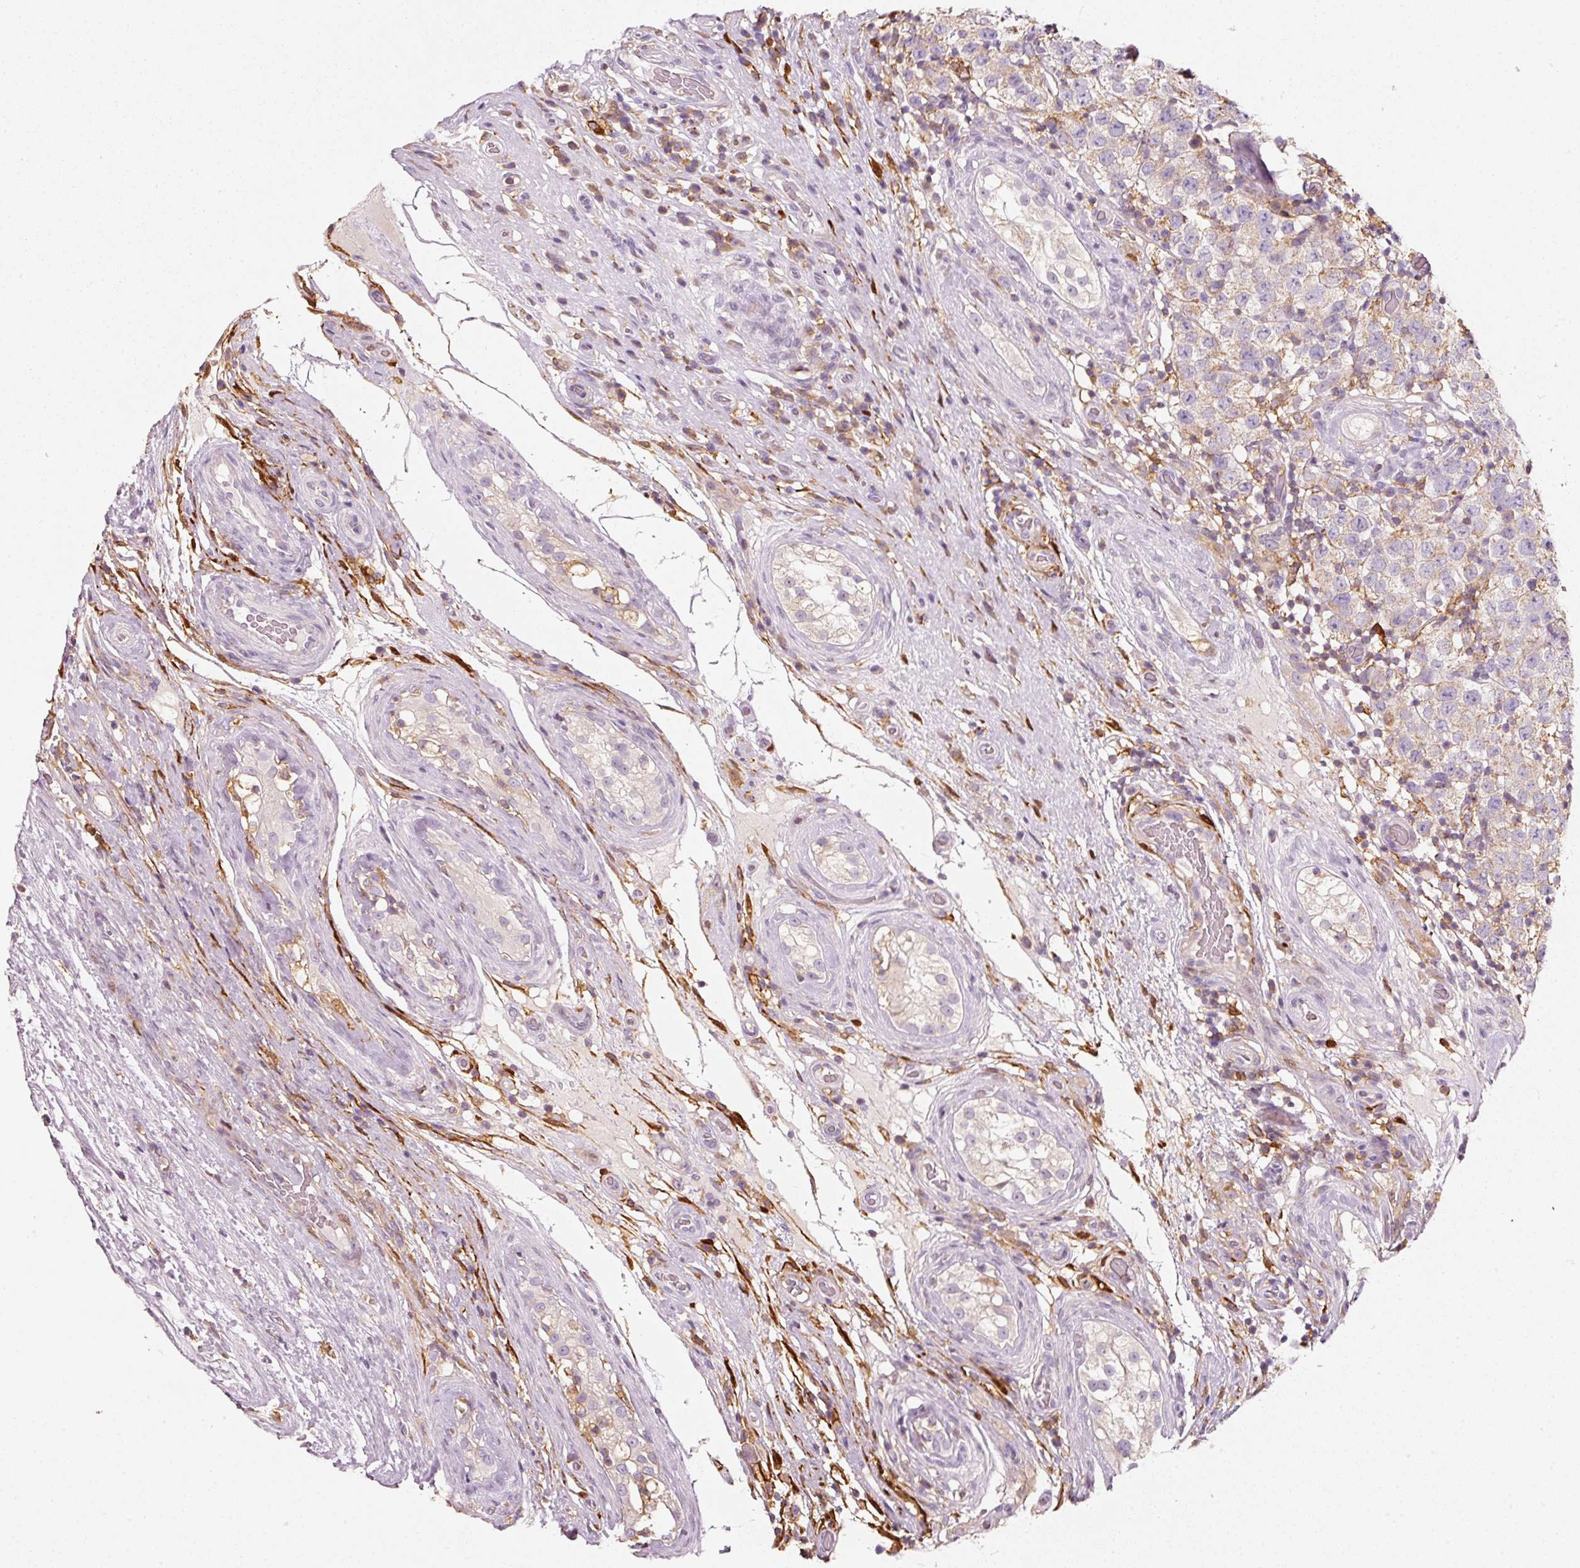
{"staining": {"intensity": "negative", "quantity": "none", "location": "none"}, "tissue": "testis cancer", "cell_type": "Tumor cells", "image_type": "cancer", "snomed": [{"axis": "morphology", "description": "Seminoma, NOS"}, {"axis": "morphology", "description": "Carcinoma, Embryonal, NOS"}, {"axis": "topography", "description": "Testis"}], "caption": "Embryonal carcinoma (testis) was stained to show a protein in brown. There is no significant staining in tumor cells.", "gene": "IQGAP2", "patient": {"sex": "male", "age": 41}}